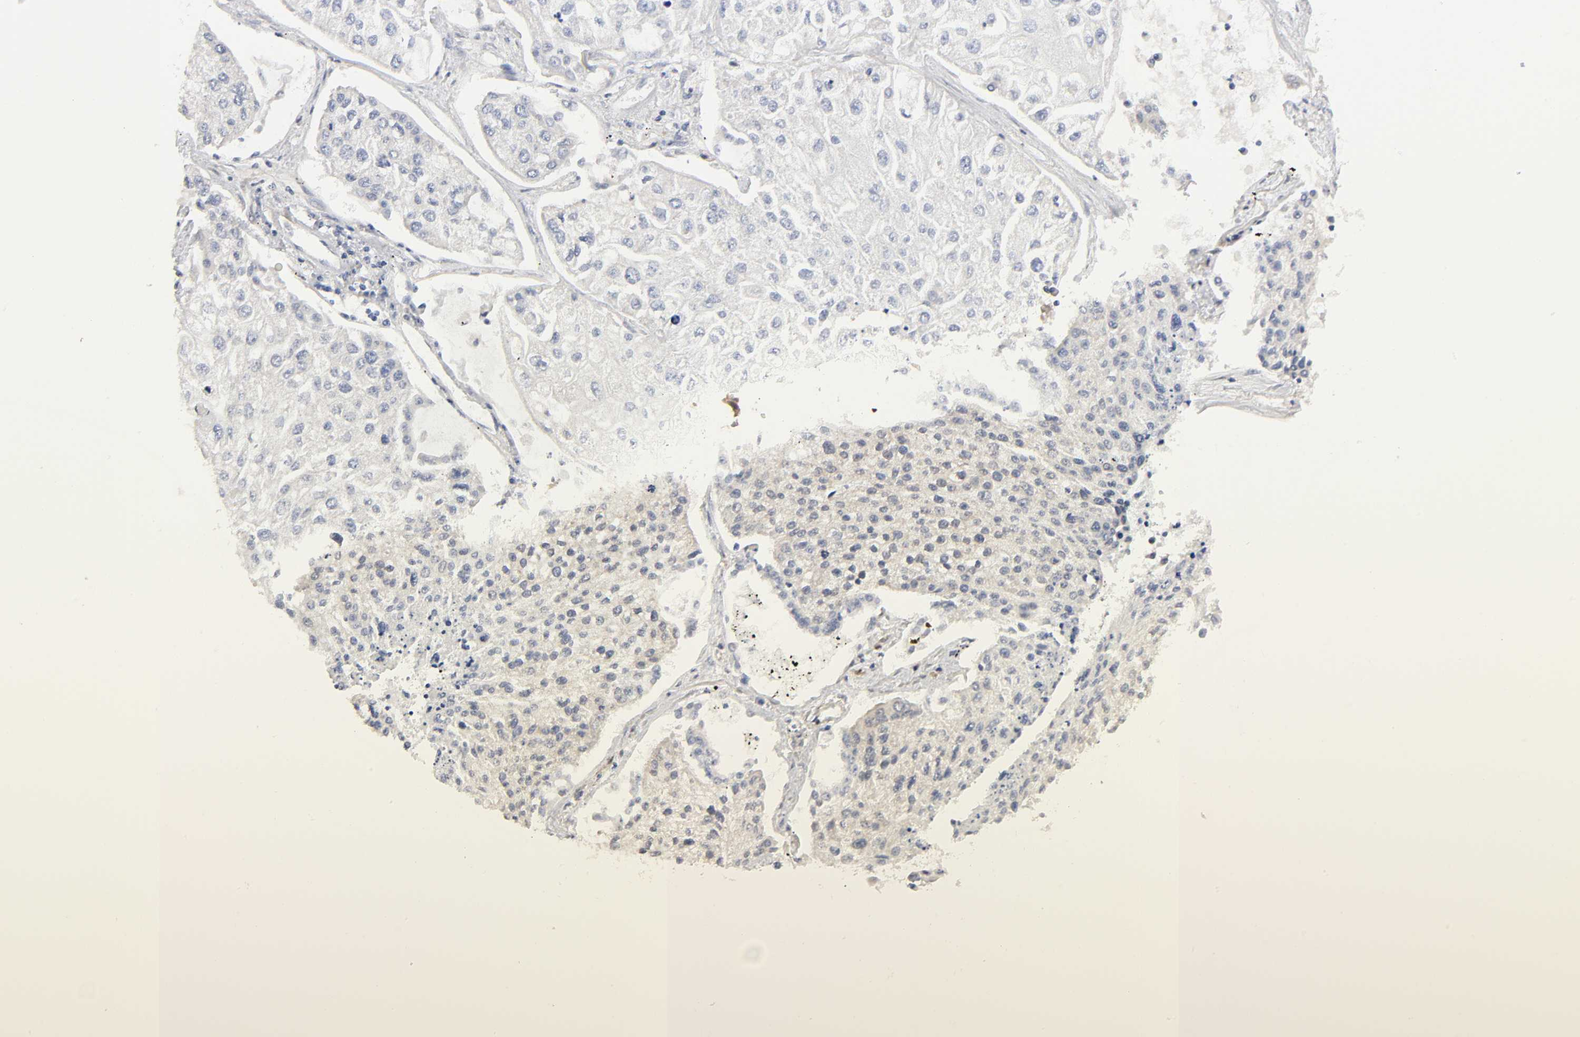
{"staining": {"intensity": "negative", "quantity": "none", "location": "none"}, "tissue": "lung cancer", "cell_type": "Tumor cells", "image_type": "cancer", "snomed": [{"axis": "morphology", "description": "Squamous cell carcinoma, NOS"}, {"axis": "topography", "description": "Lung"}], "caption": "This is an immunohistochemistry (IHC) photomicrograph of lung cancer (squamous cell carcinoma). There is no expression in tumor cells.", "gene": "PTEN", "patient": {"sex": "male", "age": 75}}